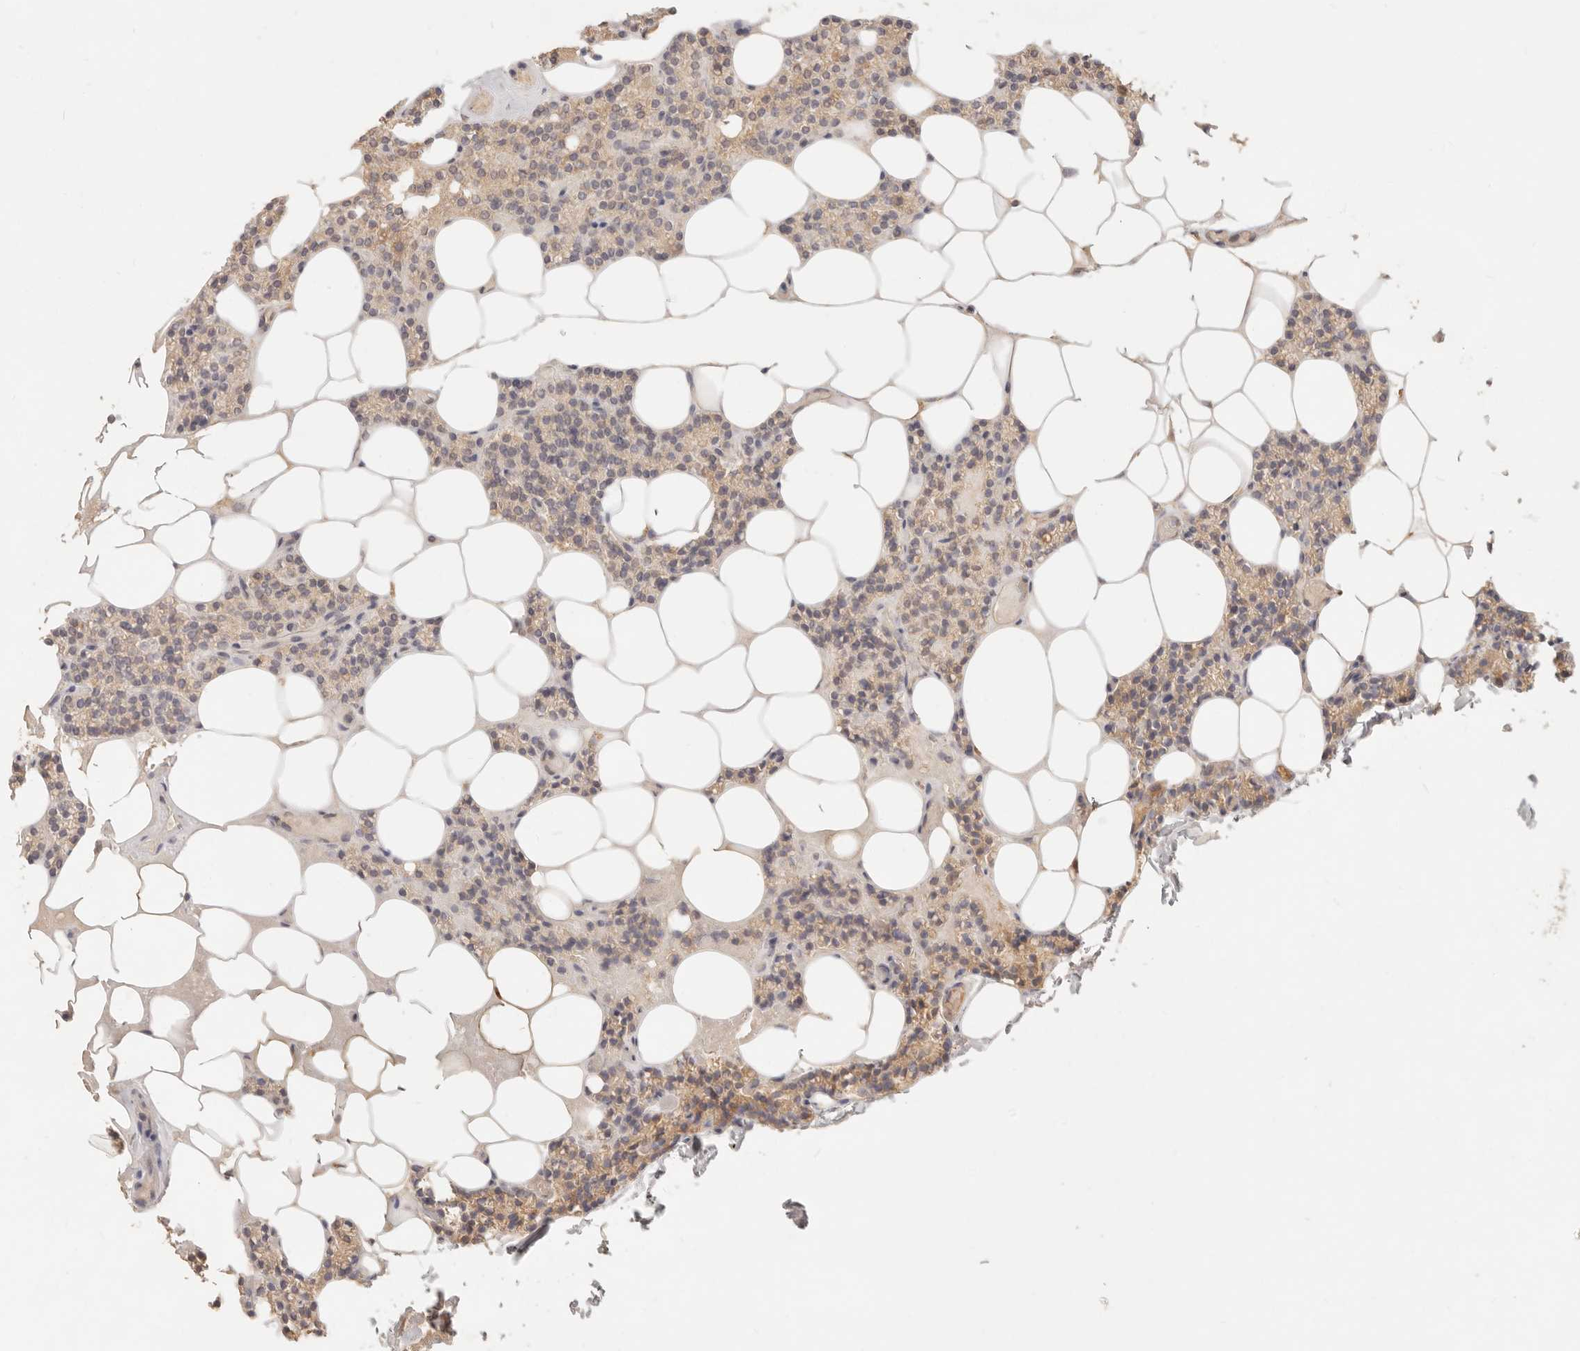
{"staining": {"intensity": "weak", "quantity": "25%-75%", "location": "cytoplasmic/membranous"}, "tissue": "parathyroid gland", "cell_type": "Glandular cells", "image_type": "normal", "snomed": [{"axis": "morphology", "description": "Normal tissue, NOS"}, {"axis": "topography", "description": "Parathyroid gland"}], "caption": "The micrograph displays staining of unremarkable parathyroid gland, revealing weak cytoplasmic/membranous protein expression (brown color) within glandular cells.", "gene": "NECAP2", "patient": {"sex": "male", "age": 75}}